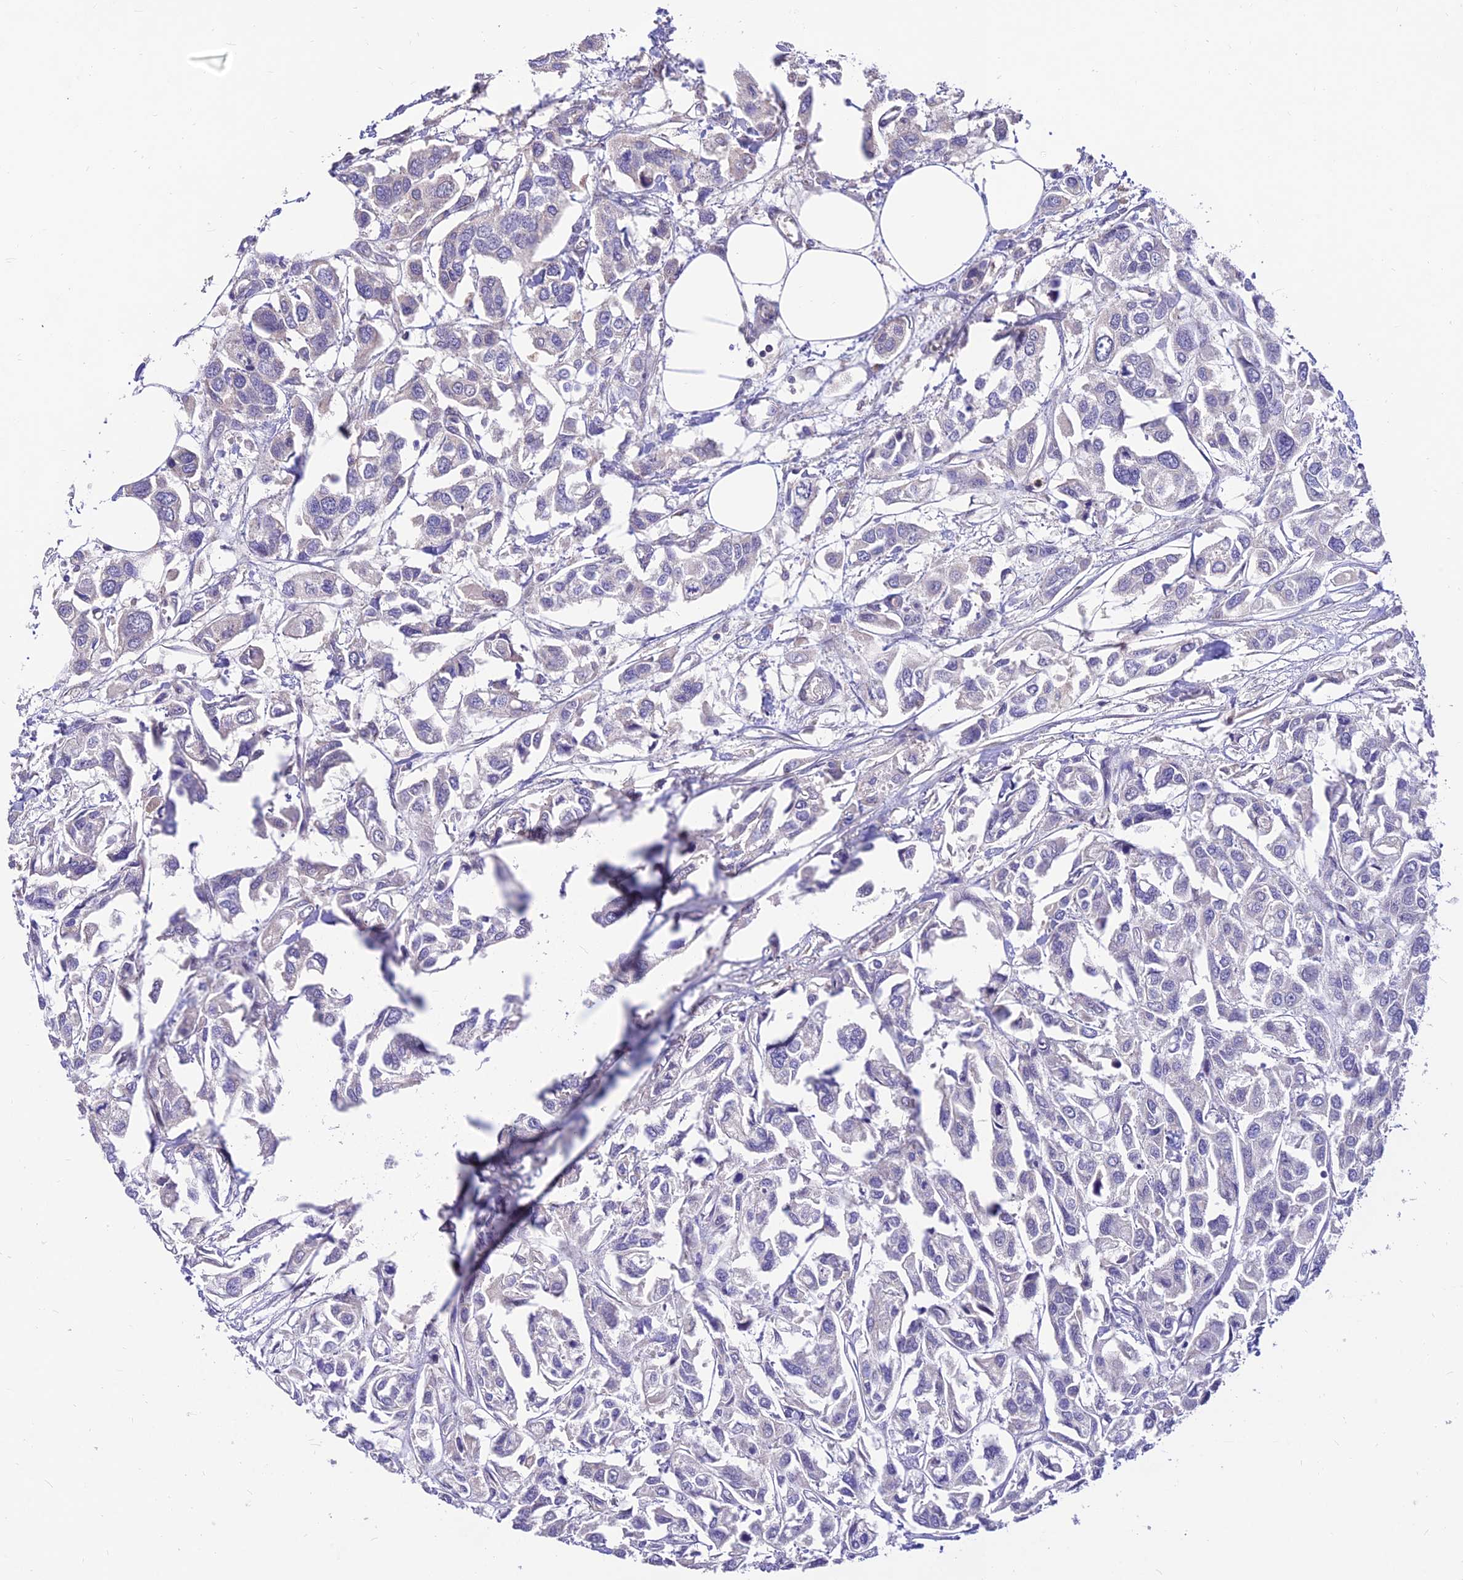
{"staining": {"intensity": "negative", "quantity": "none", "location": "none"}, "tissue": "urothelial cancer", "cell_type": "Tumor cells", "image_type": "cancer", "snomed": [{"axis": "morphology", "description": "Urothelial carcinoma, High grade"}, {"axis": "topography", "description": "Urinary bladder"}], "caption": "Immunohistochemistry of human urothelial carcinoma (high-grade) reveals no positivity in tumor cells.", "gene": "C6orf132", "patient": {"sex": "male", "age": 67}}